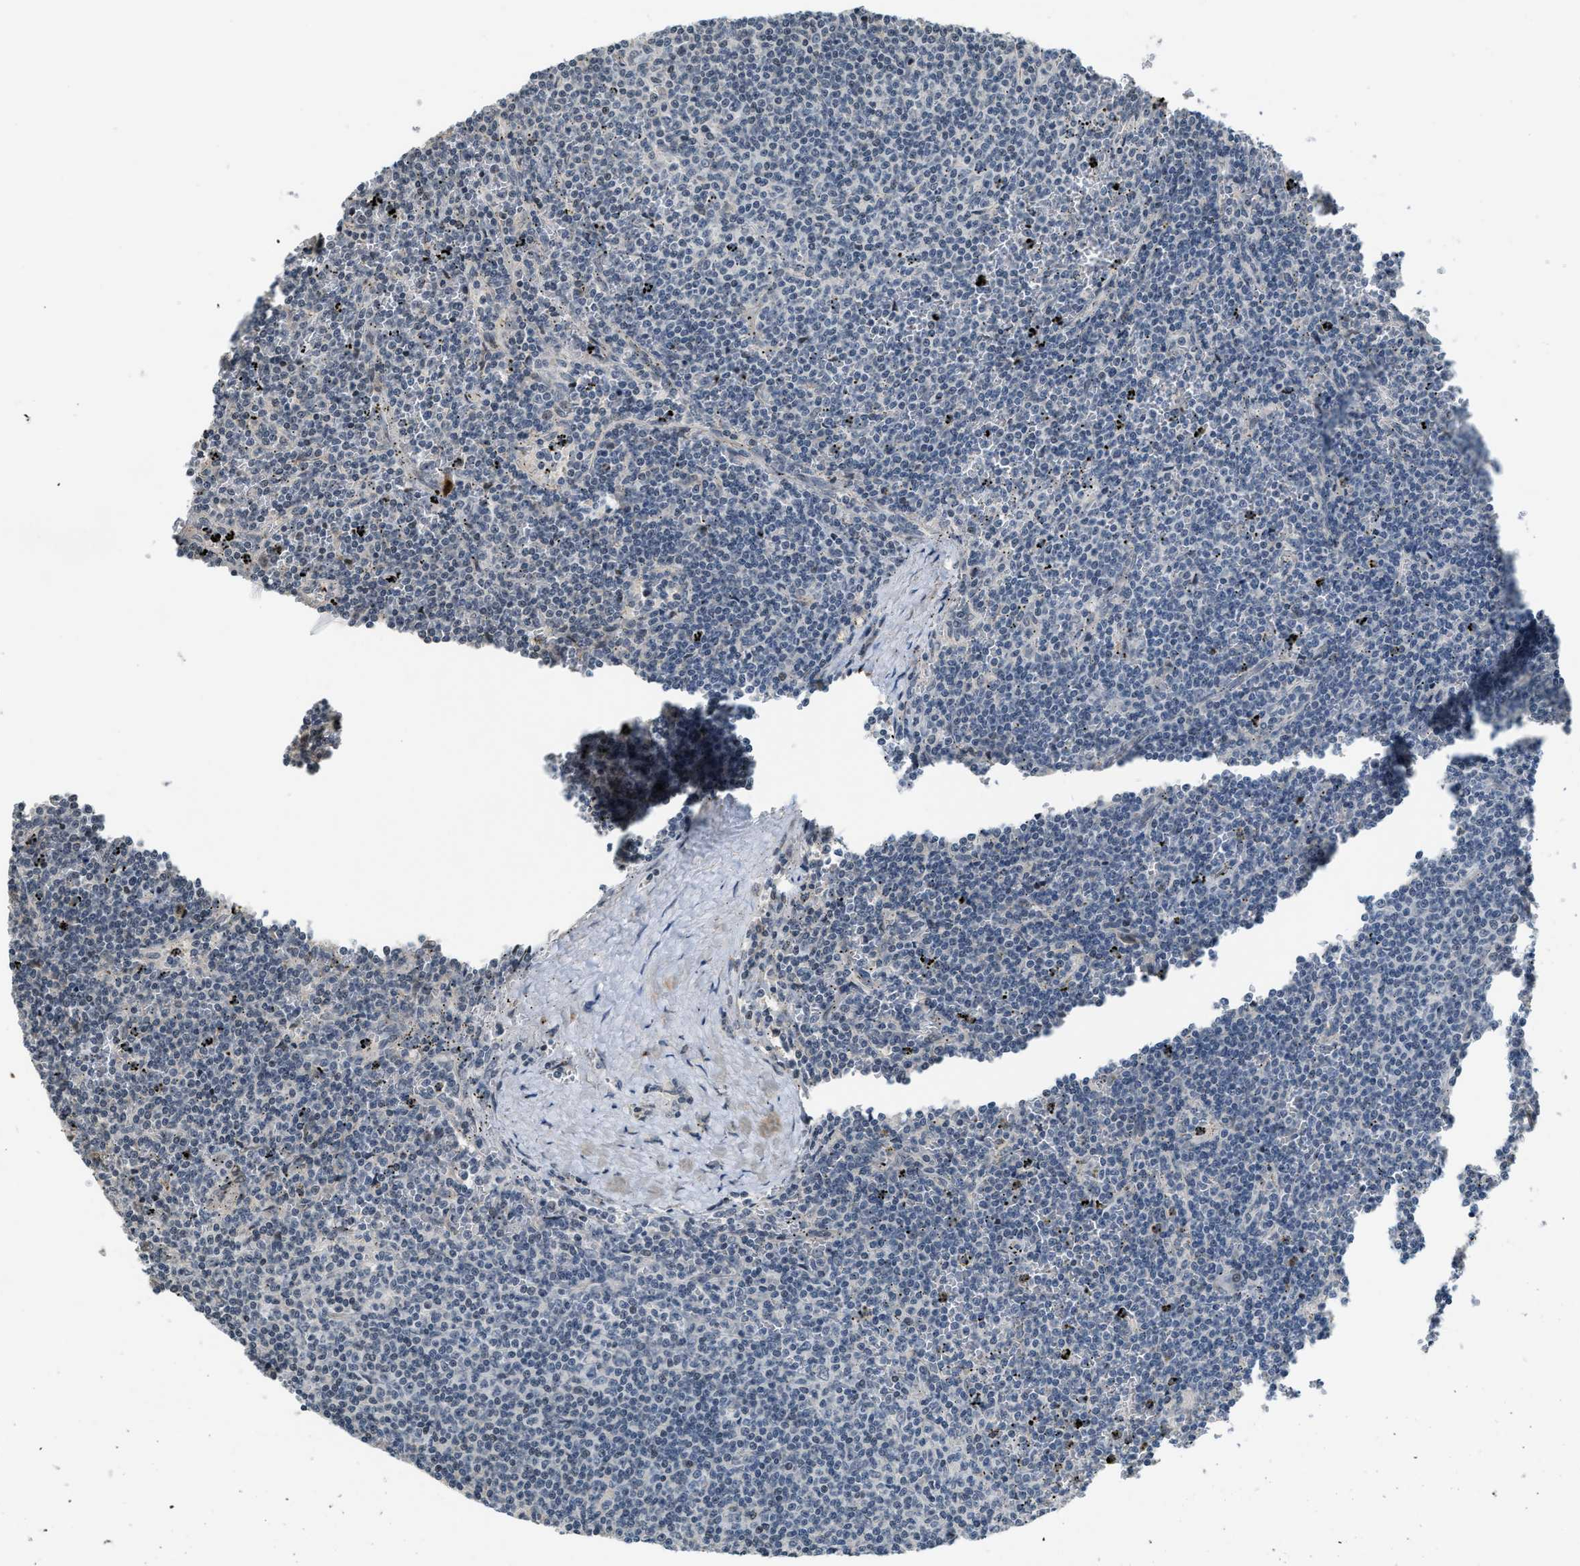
{"staining": {"intensity": "negative", "quantity": "none", "location": "none"}, "tissue": "lymphoma", "cell_type": "Tumor cells", "image_type": "cancer", "snomed": [{"axis": "morphology", "description": "Hodgkin's disease, NOS"}, {"axis": "topography", "description": "Lymph node"}], "caption": "The micrograph displays no staining of tumor cells in Hodgkin's disease.", "gene": "TMEM154", "patient": {"sex": "male", "age": 46}}